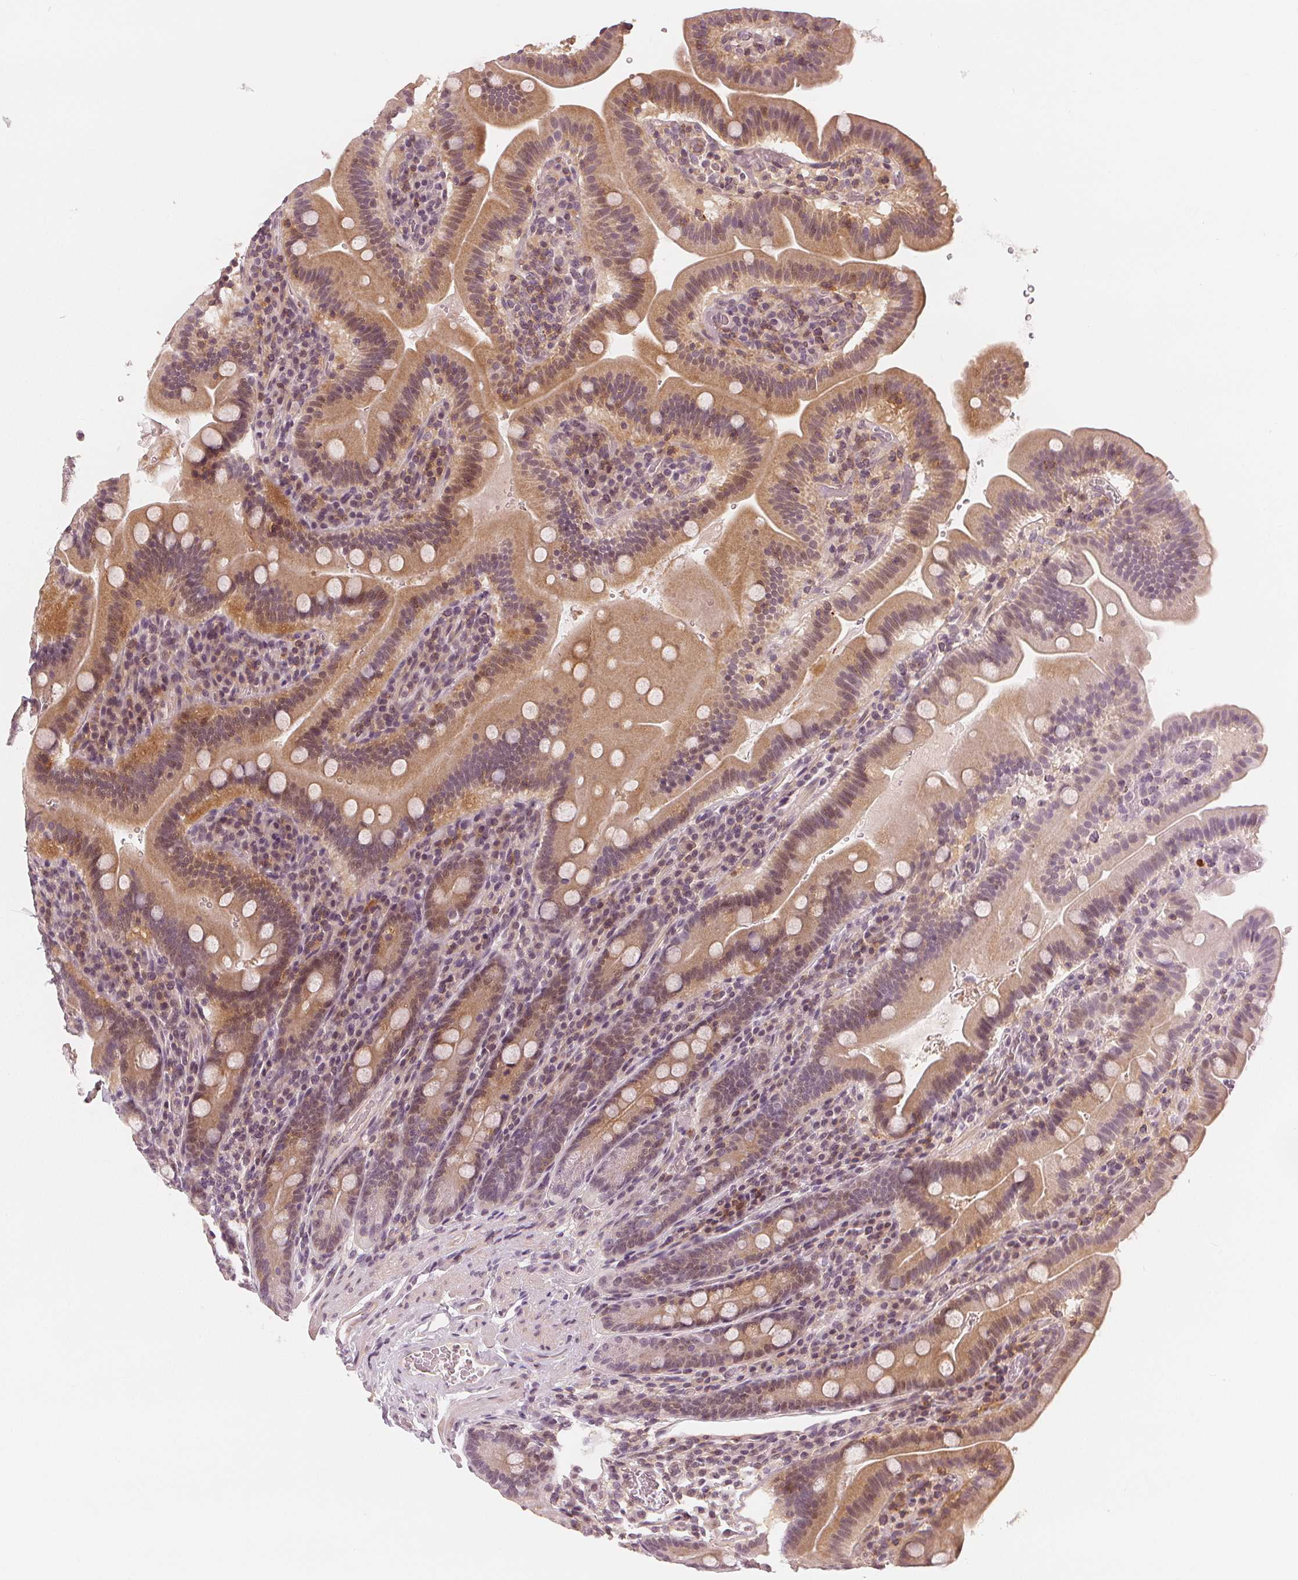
{"staining": {"intensity": "weak", "quantity": ">75%", "location": "cytoplasmic/membranous,nuclear"}, "tissue": "small intestine", "cell_type": "Glandular cells", "image_type": "normal", "snomed": [{"axis": "morphology", "description": "Normal tissue, NOS"}, {"axis": "topography", "description": "Small intestine"}], "caption": "Immunohistochemical staining of benign human small intestine reveals low levels of weak cytoplasmic/membranous,nuclear staining in about >75% of glandular cells.", "gene": "SLC34A1", "patient": {"sex": "male", "age": 26}}